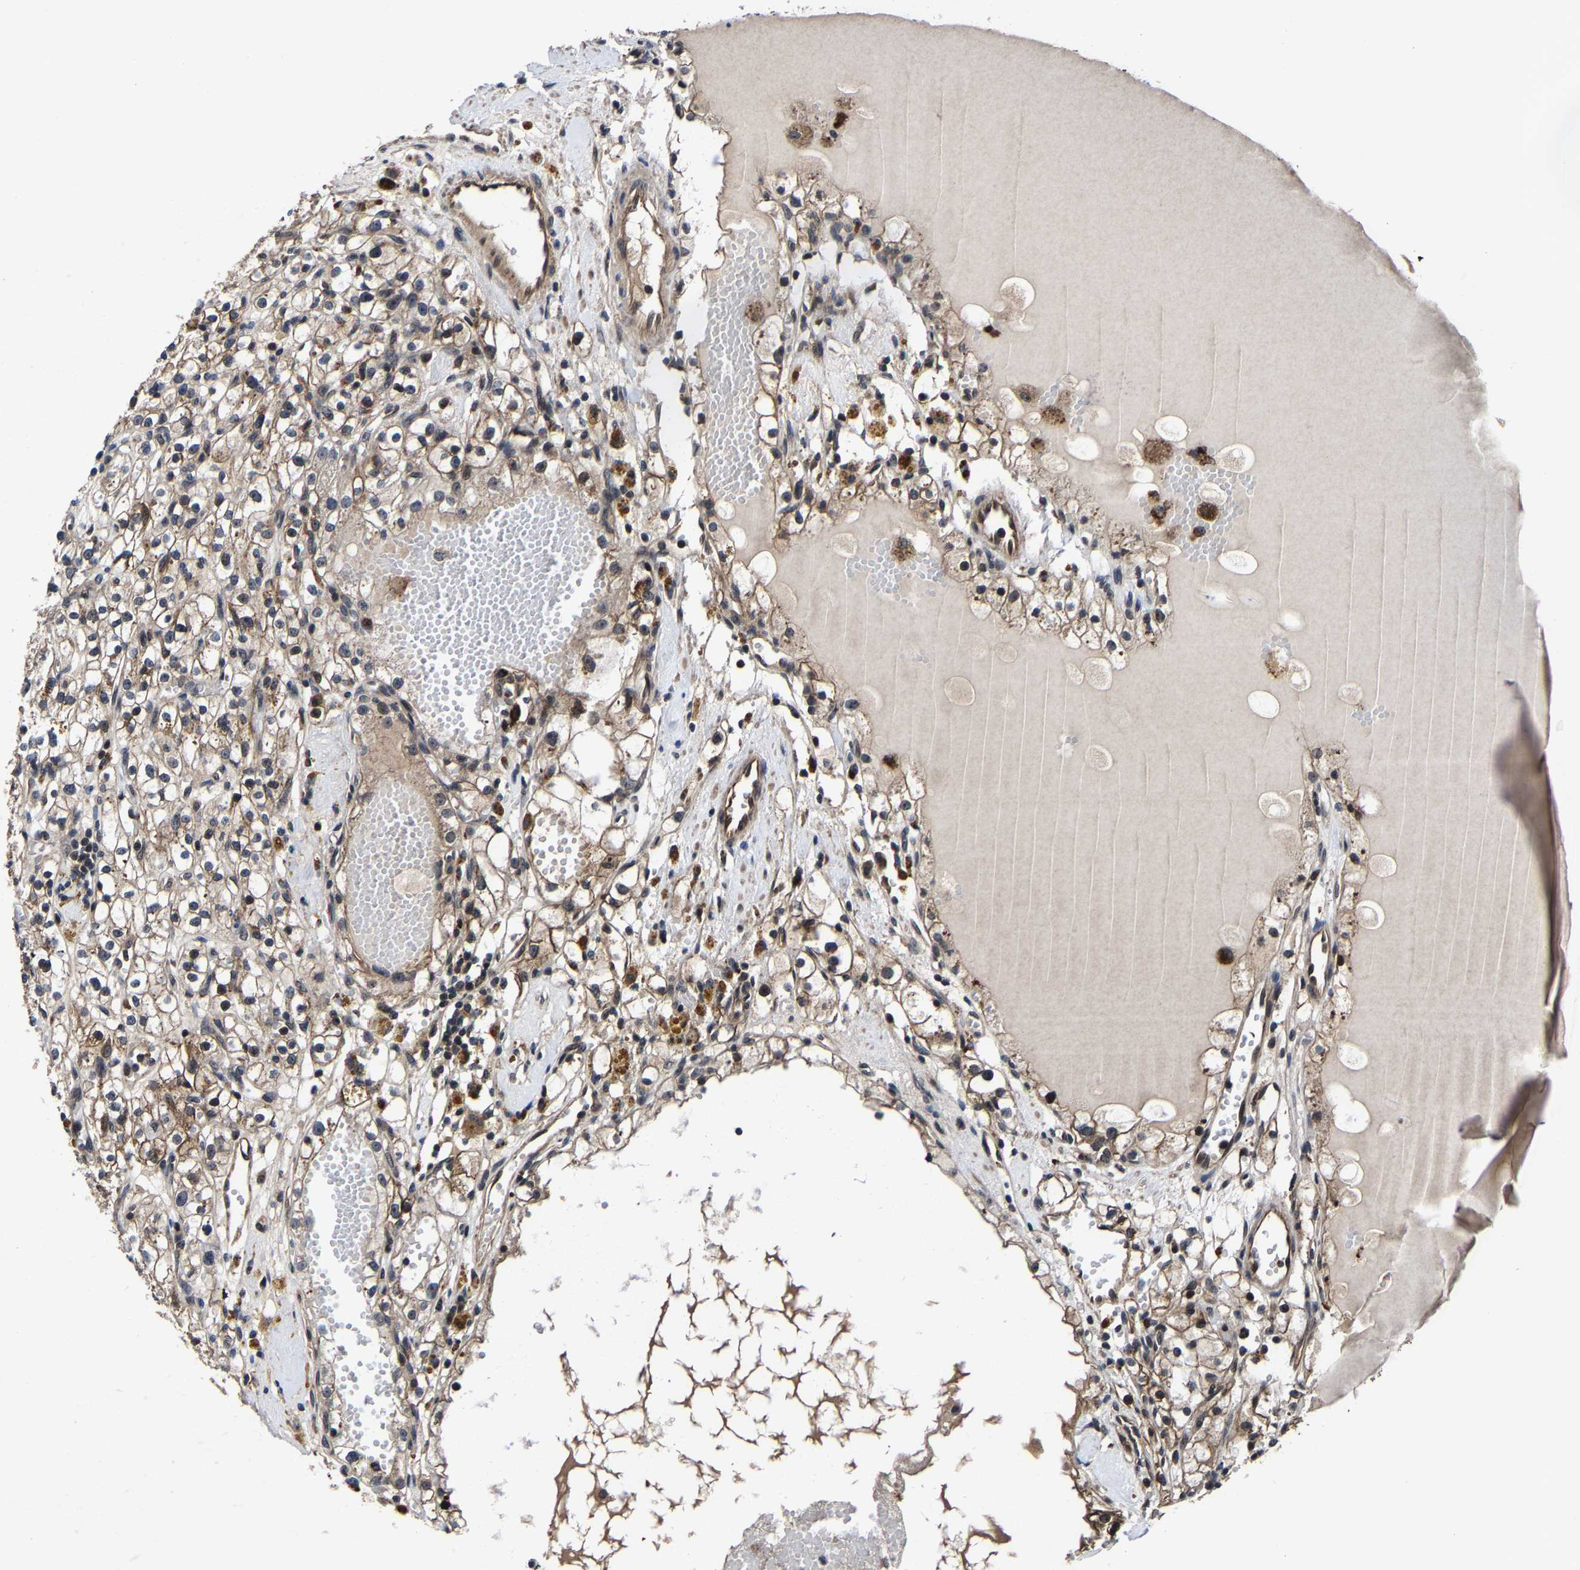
{"staining": {"intensity": "weak", "quantity": "25%-75%", "location": "cytoplasmic/membranous"}, "tissue": "renal cancer", "cell_type": "Tumor cells", "image_type": "cancer", "snomed": [{"axis": "morphology", "description": "Adenocarcinoma, NOS"}, {"axis": "topography", "description": "Kidney"}], "caption": "Adenocarcinoma (renal) stained with a protein marker shows weak staining in tumor cells.", "gene": "ZCCHC7", "patient": {"sex": "male", "age": 56}}